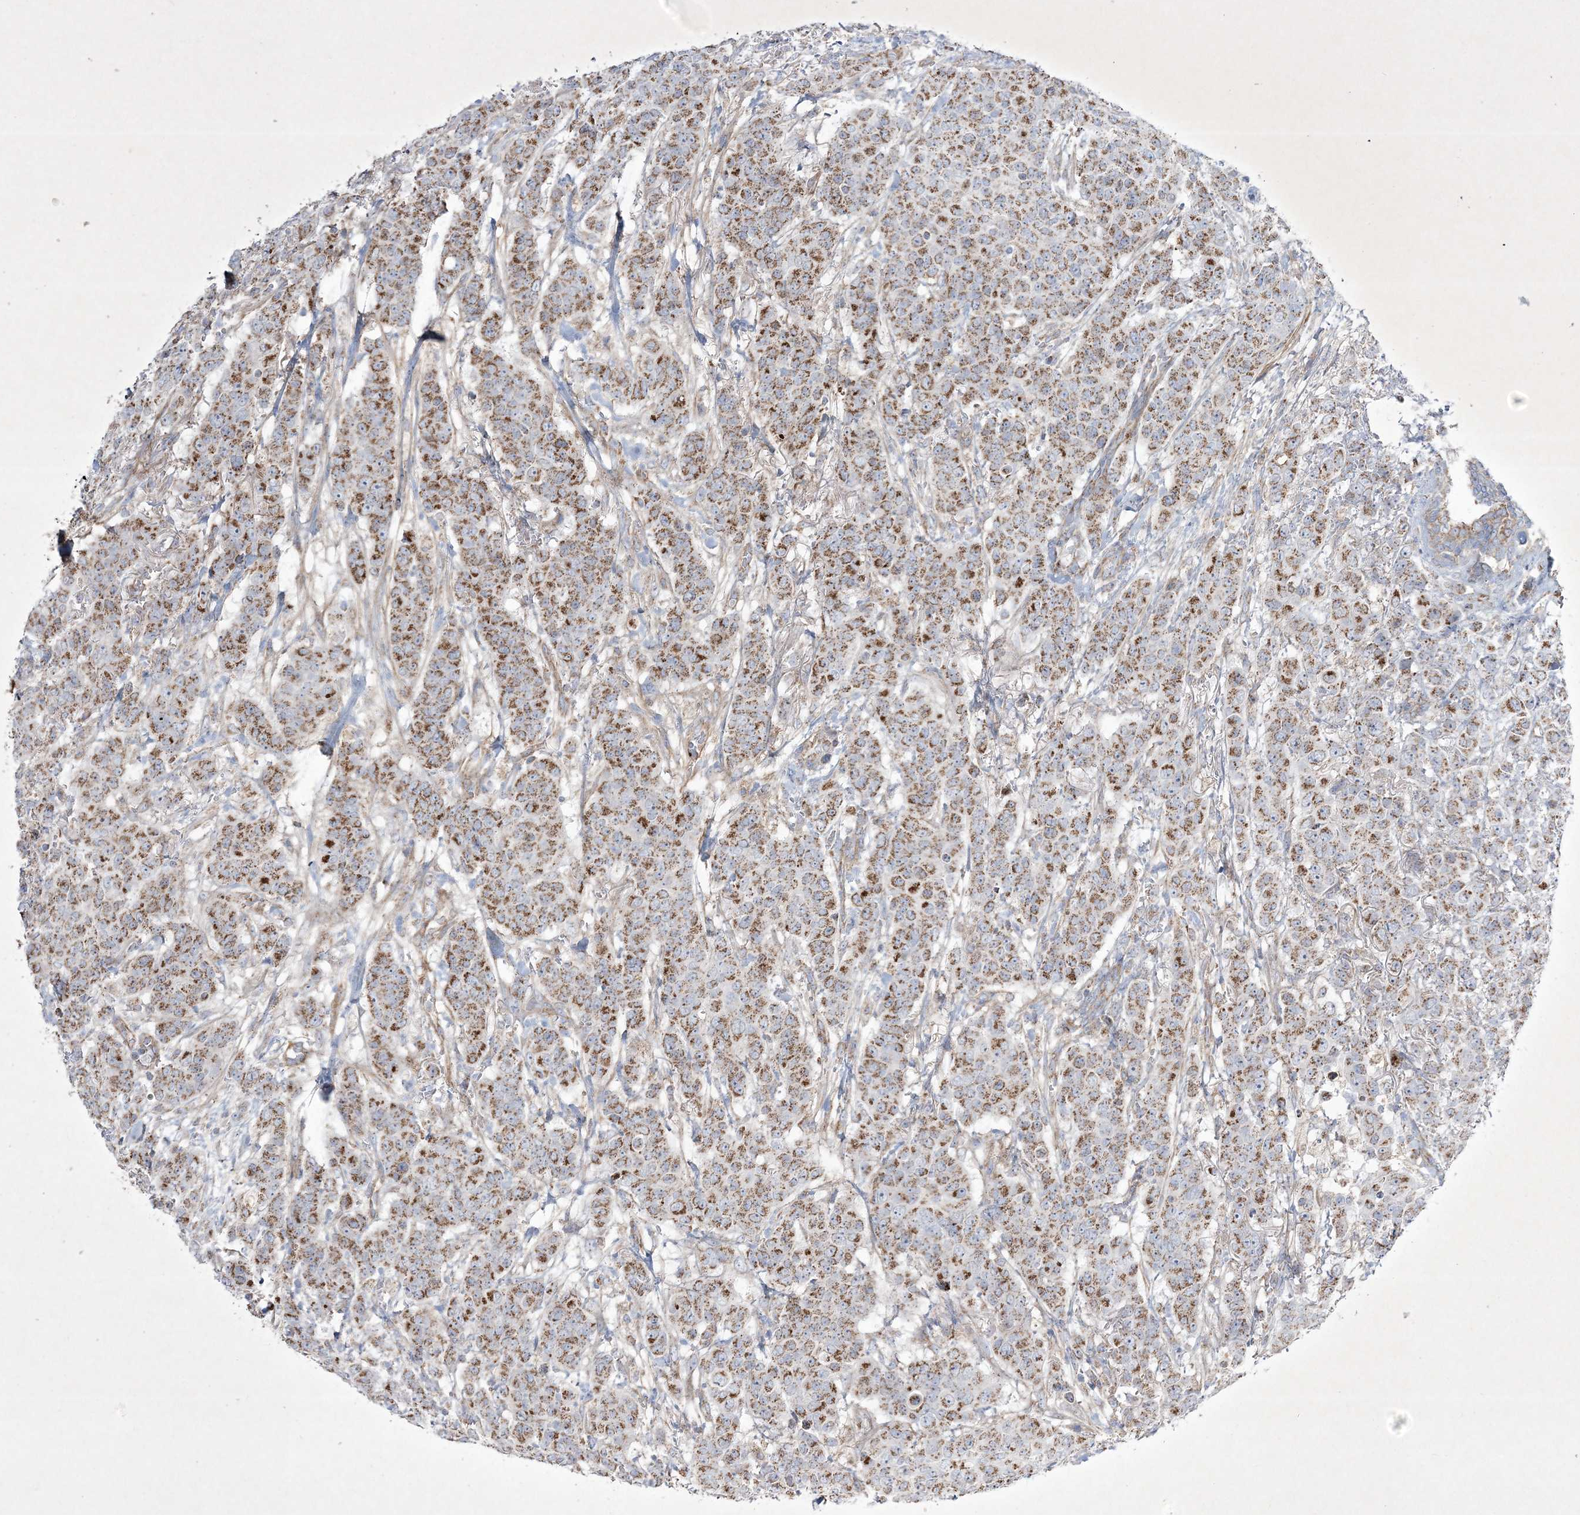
{"staining": {"intensity": "moderate", "quantity": ">75%", "location": "cytoplasmic/membranous"}, "tissue": "breast cancer", "cell_type": "Tumor cells", "image_type": "cancer", "snomed": [{"axis": "morphology", "description": "Duct carcinoma"}, {"axis": "topography", "description": "Breast"}], "caption": "A micrograph of breast cancer (intraductal carcinoma) stained for a protein exhibits moderate cytoplasmic/membranous brown staining in tumor cells. The staining is performed using DAB (3,3'-diaminobenzidine) brown chromogen to label protein expression. The nuclei are counter-stained blue using hematoxylin.", "gene": "RICTOR", "patient": {"sex": "female", "age": 40}}